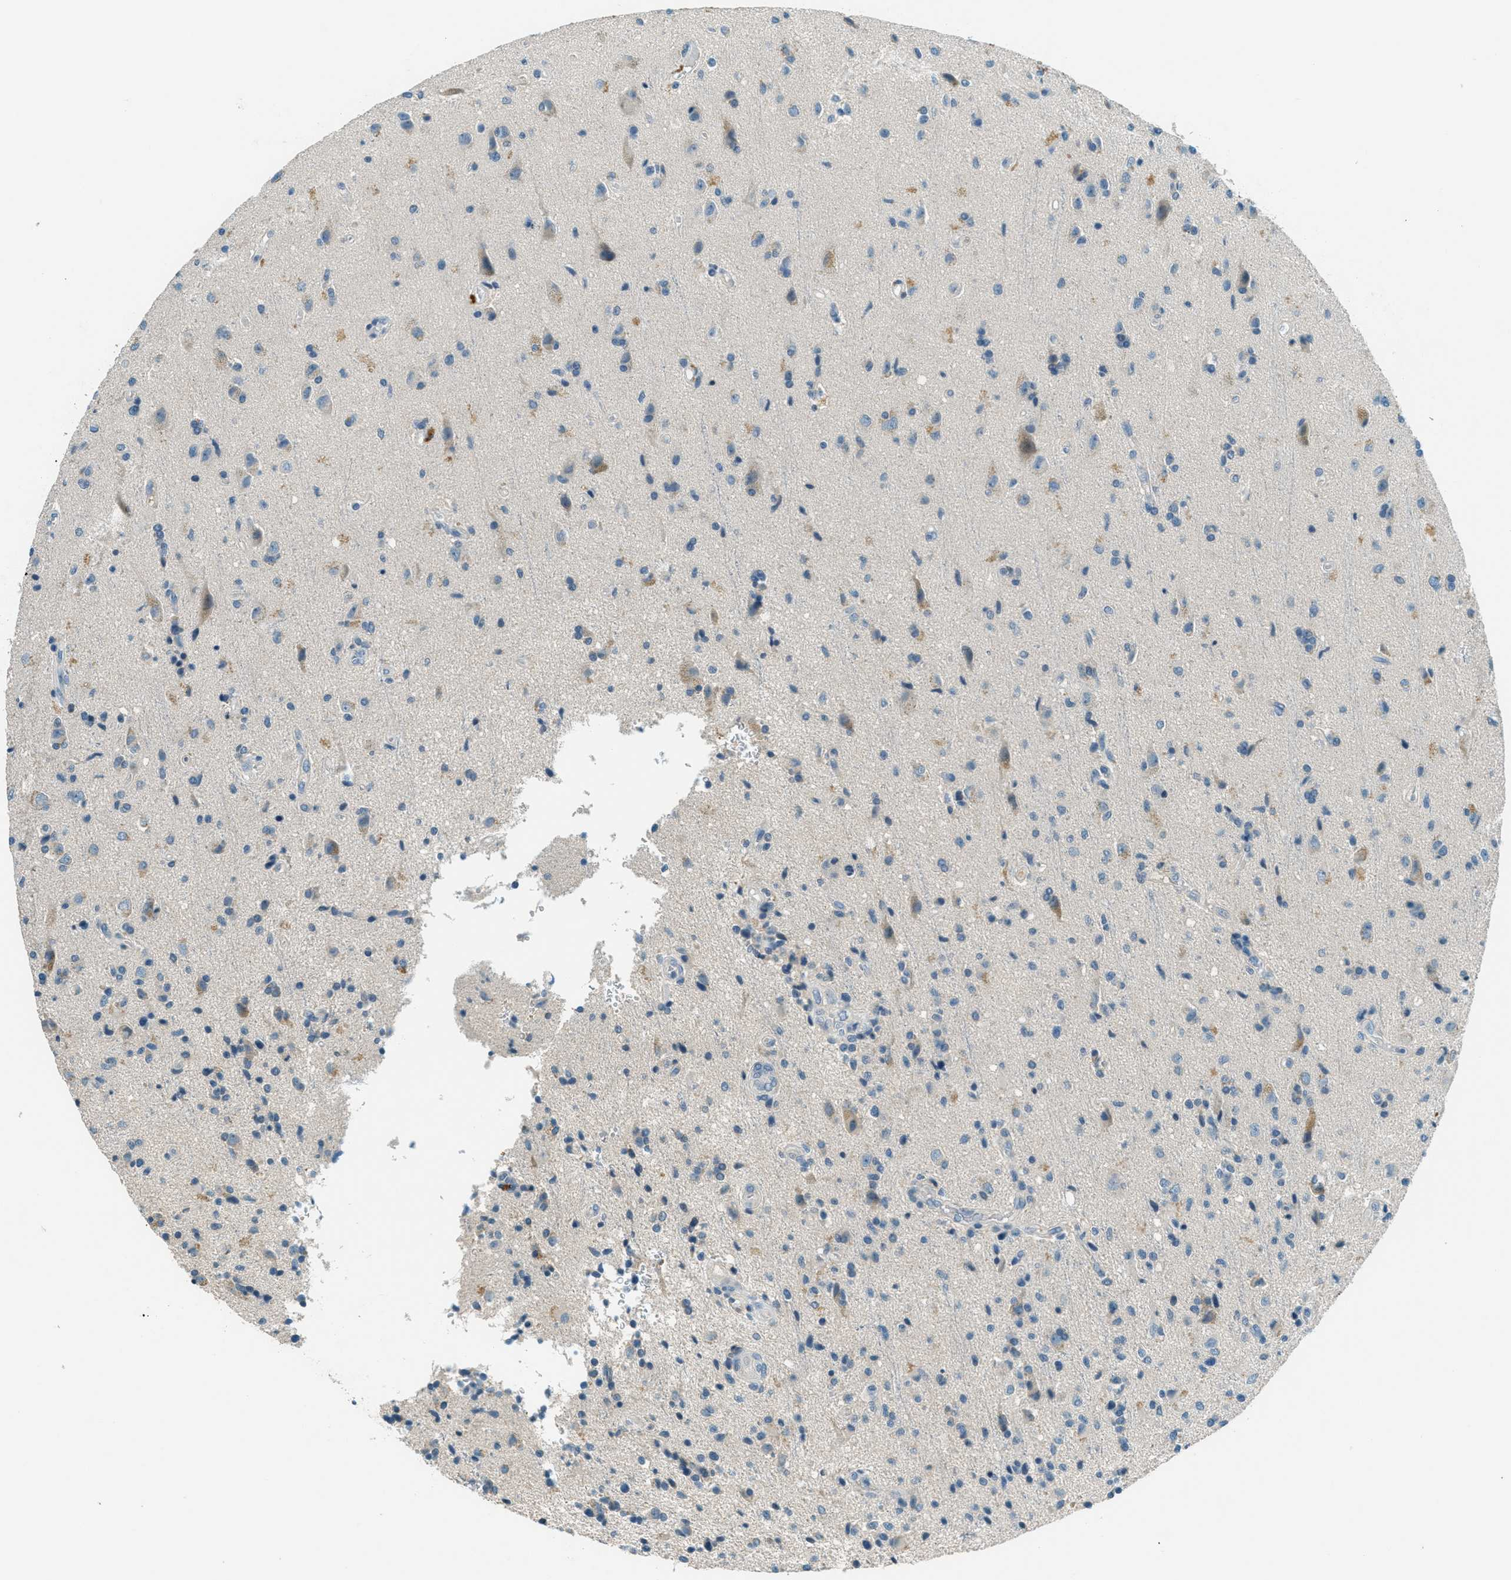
{"staining": {"intensity": "negative", "quantity": "none", "location": "none"}, "tissue": "glioma", "cell_type": "Tumor cells", "image_type": "cancer", "snomed": [{"axis": "morphology", "description": "Glioma, malignant, High grade"}, {"axis": "topography", "description": "Brain"}], "caption": "Tumor cells are negative for brown protein staining in malignant glioma (high-grade).", "gene": "MSLN", "patient": {"sex": "male", "age": 72}}